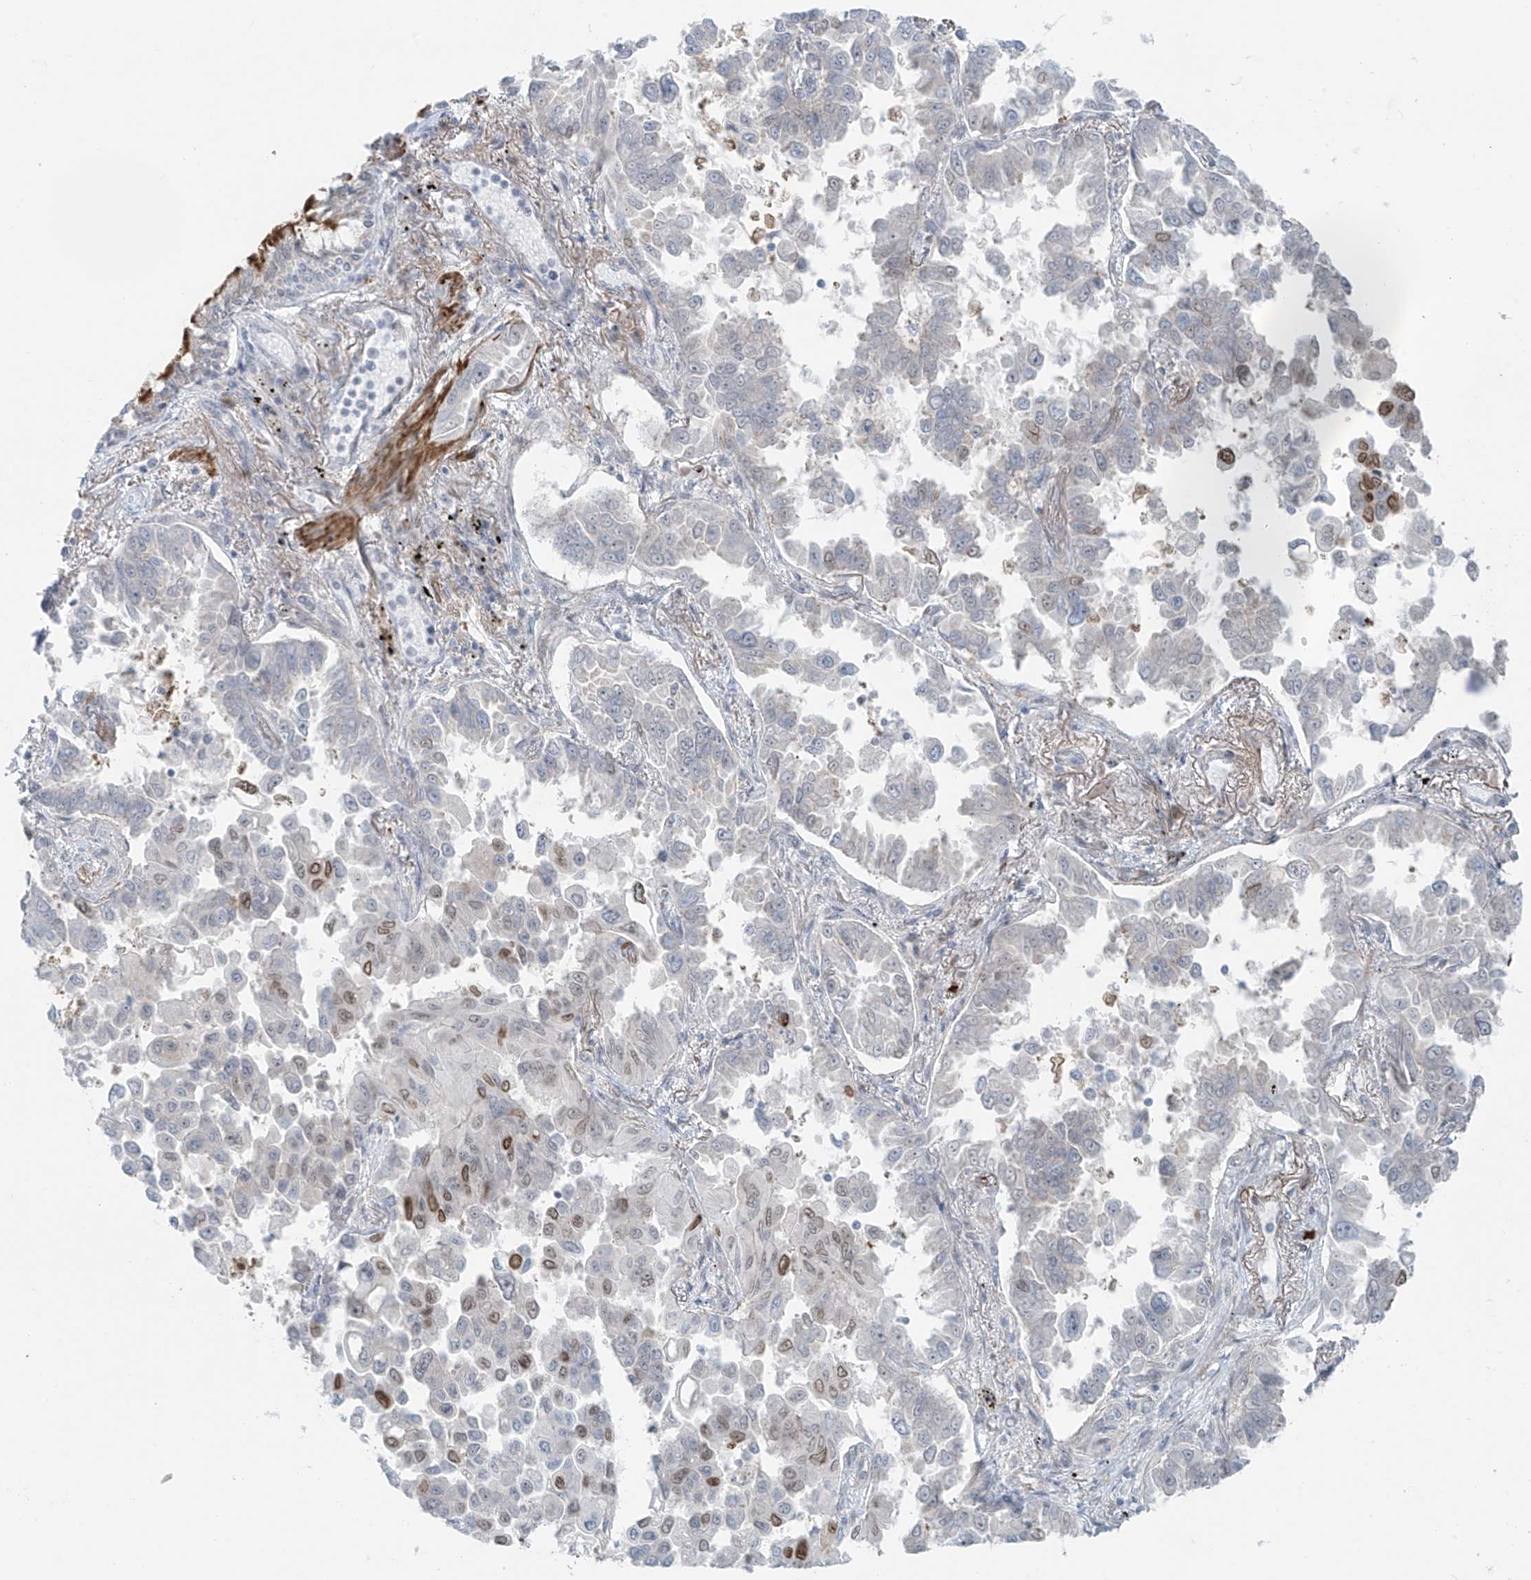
{"staining": {"intensity": "negative", "quantity": "none", "location": "none"}, "tissue": "lung cancer", "cell_type": "Tumor cells", "image_type": "cancer", "snomed": [{"axis": "morphology", "description": "Adenocarcinoma, NOS"}, {"axis": "topography", "description": "Lung"}], "caption": "This image is of adenocarcinoma (lung) stained with immunohistochemistry (IHC) to label a protein in brown with the nuclei are counter-stained blue. There is no staining in tumor cells.", "gene": "RASGEF1A", "patient": {"sex": "female", "age": 67}}